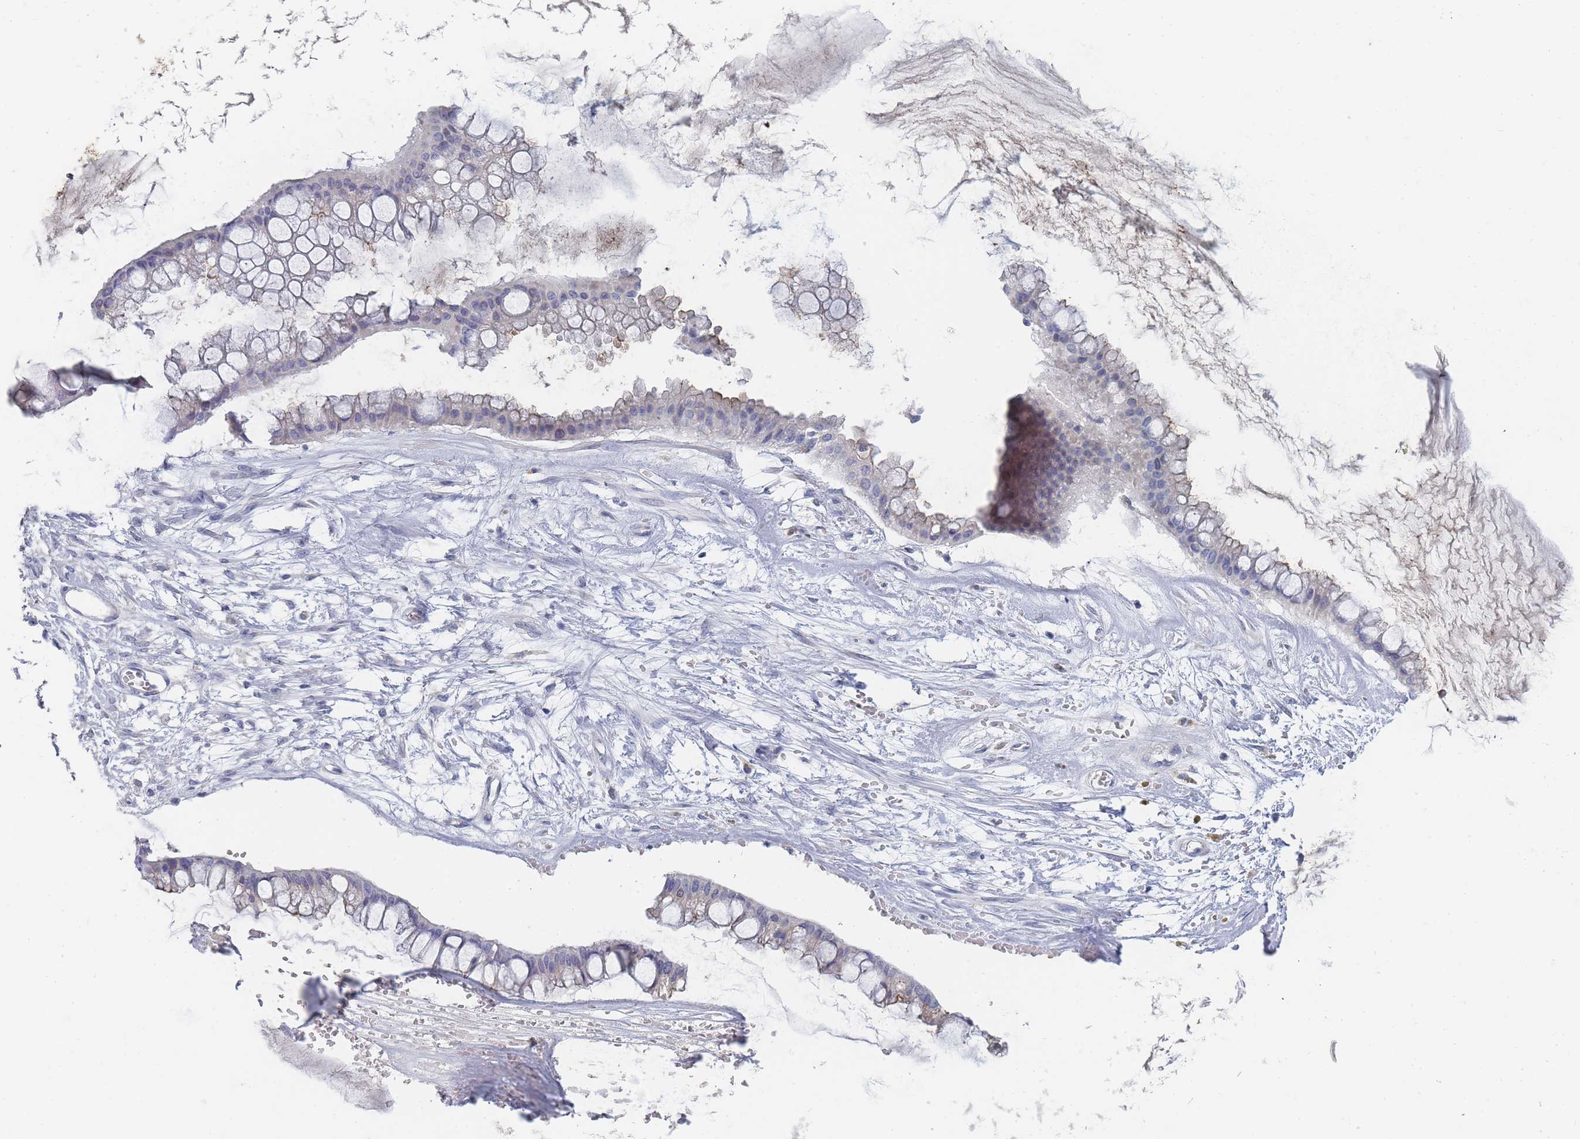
{"staining": {"intensity": "negative", "quantity": "none", "location": "none"}, "tissue": "ovarian cancer", "cell_type": "Tumor cells", "image_type": "cancer", "snomed": [{"axis": "morphology", "description": "Cystadenocarcinoma, mucinous, NOS"}, {"axis": "topography", "description": "Ovary"}], "caption": "The immunohistochemistry photomicrograph has no significant expression in tumor cells of ovarian mucinous cystadenocarcinoma tissue.", "gene": "ACAD11", "patient": {"sex": "female", "age": 73}}